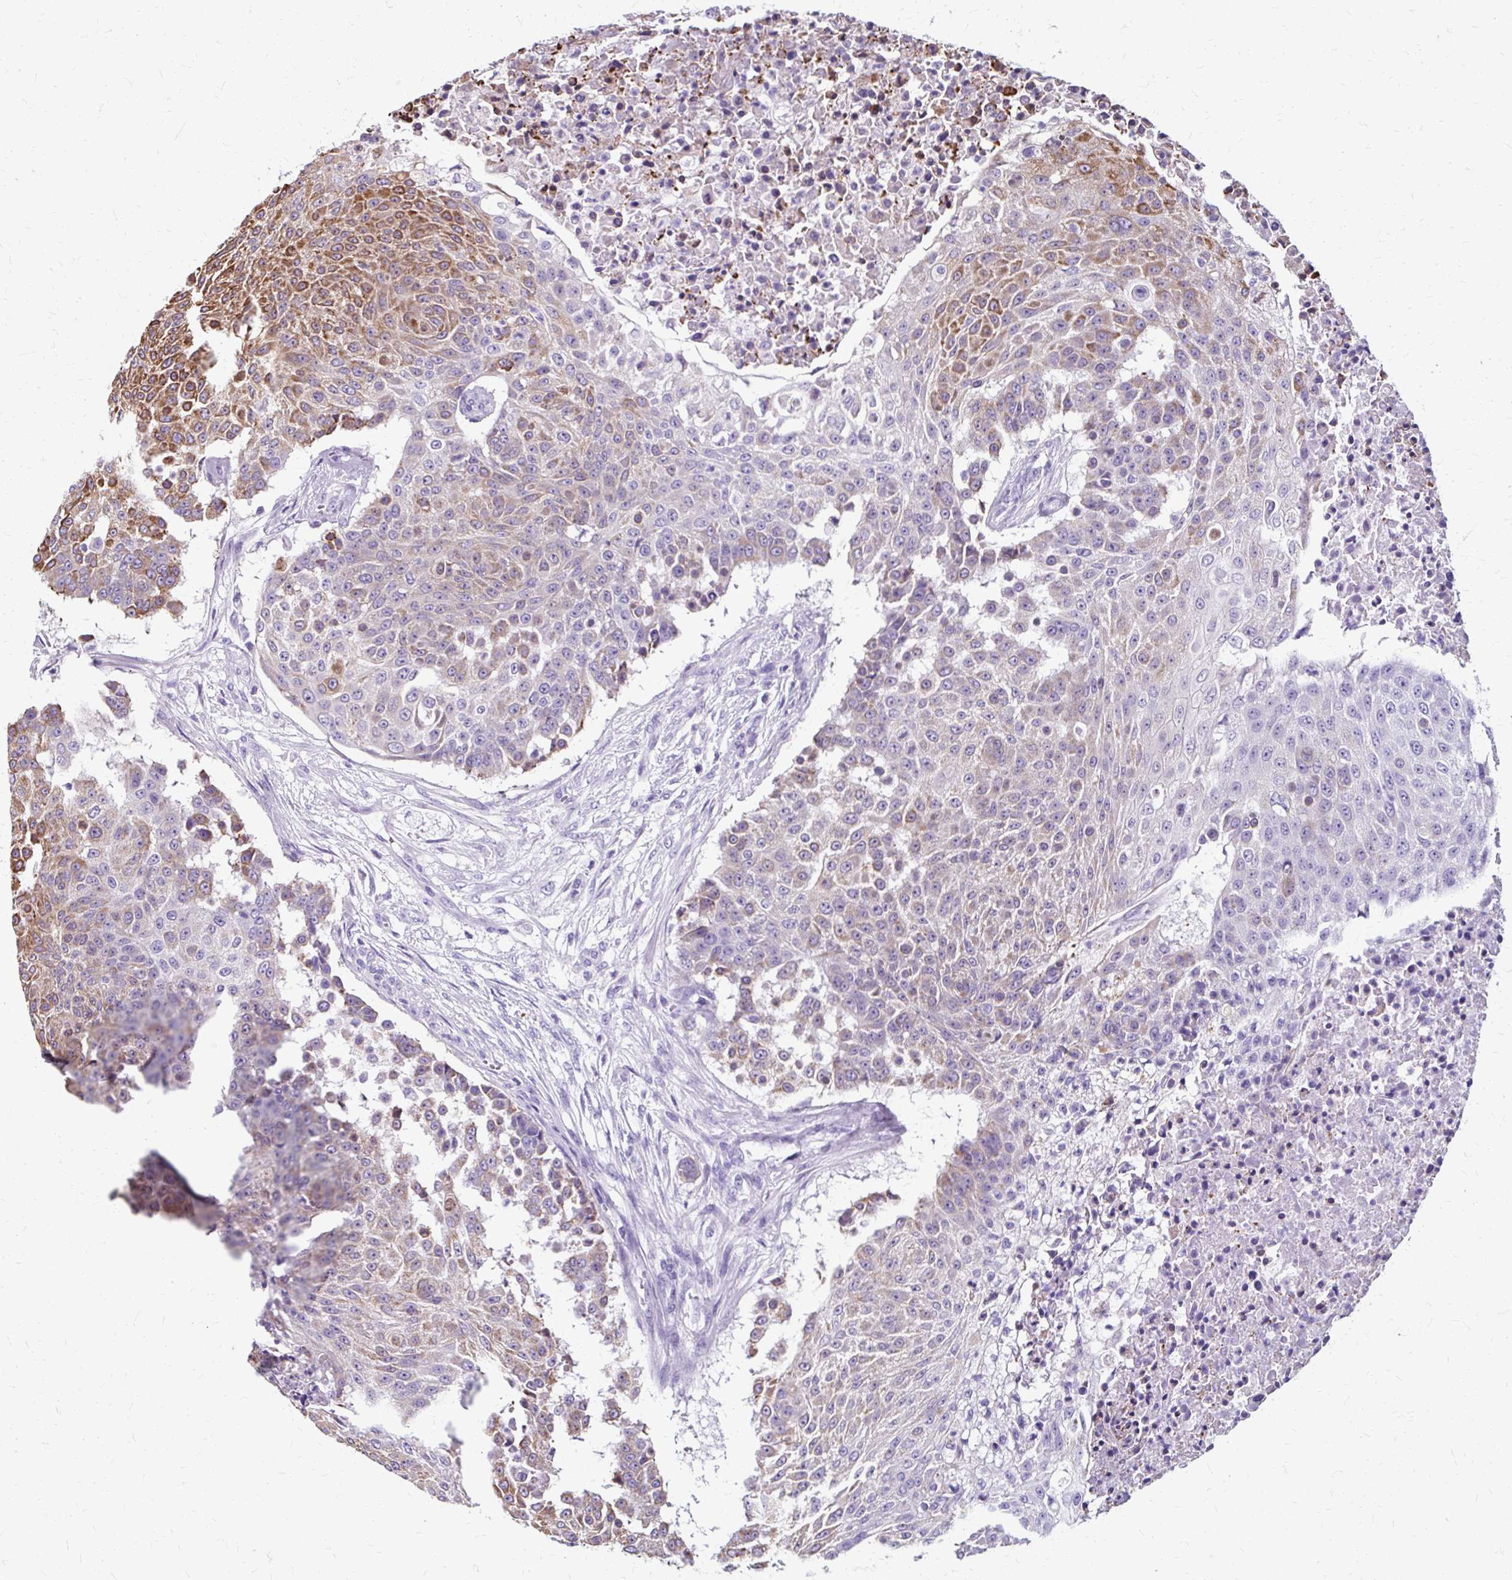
{"staining": {"intensity": "moderate", "quantity": "25%-75%", "location": "cytoplasmic/membranous"}, "tissue": "urothelial cancer", "cell_type": "Tumor cells", "image_type": "cancer", "snomed": [{"axis": "morphology", "description": "Urothelial carcinoma, High grade"}, {"axis": "topography", "description": "Urinary bladder"}], "caption": "Urothelial cancer stained with DAB (3,3'-diaminobenzidine) immunohistochemistry demonstrates medium levels of moderate cytoplasmic/membranous staining in approximately 25%-75% of tumor cells. (Stains: DAB in brown, nuclei in blue, Microscopy: brightfield microscopy at high magnification).", "gene": "ZNF555", "patient": {"sex": "female", "age": 63}}